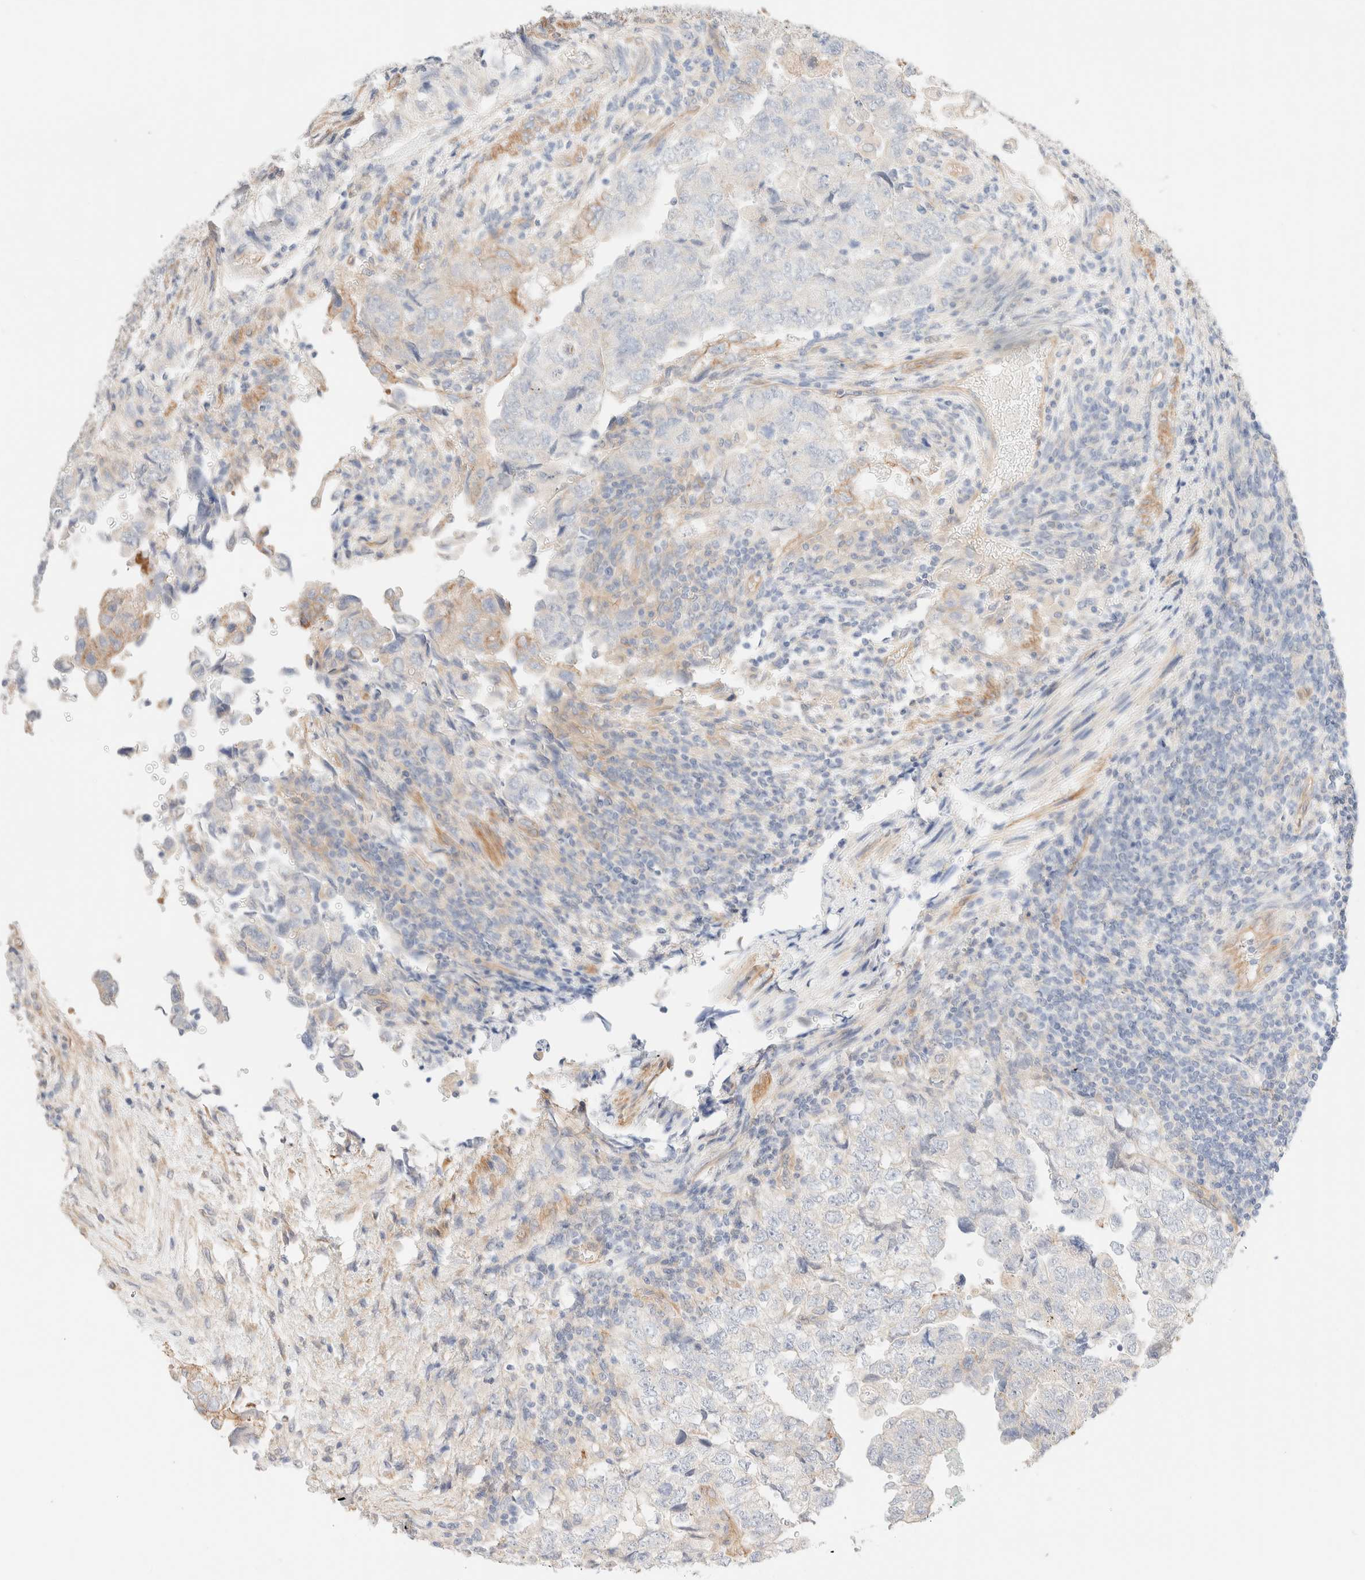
{"staining": {"intensity": "negative", "quantity": "none", "location": "none"}, "tissue": "testis cancer", "cell_type": "Tumor cells", "image_type": "cancer", "snomed": [{"axis": "morphology", "description": "Normal tissue, NOS"}, {"axis": "morphology", "description": "Carcinoma, Embryonal, NOS"}, {"axis": "topography", "description": "Testis"}], "caption": "Histopathology image shows no protein staining in tumor cells of embryonal carcinoma (testis) tissue.", "gene": "NIBAN2", "patient": {"sex": "male", "age": 36}}